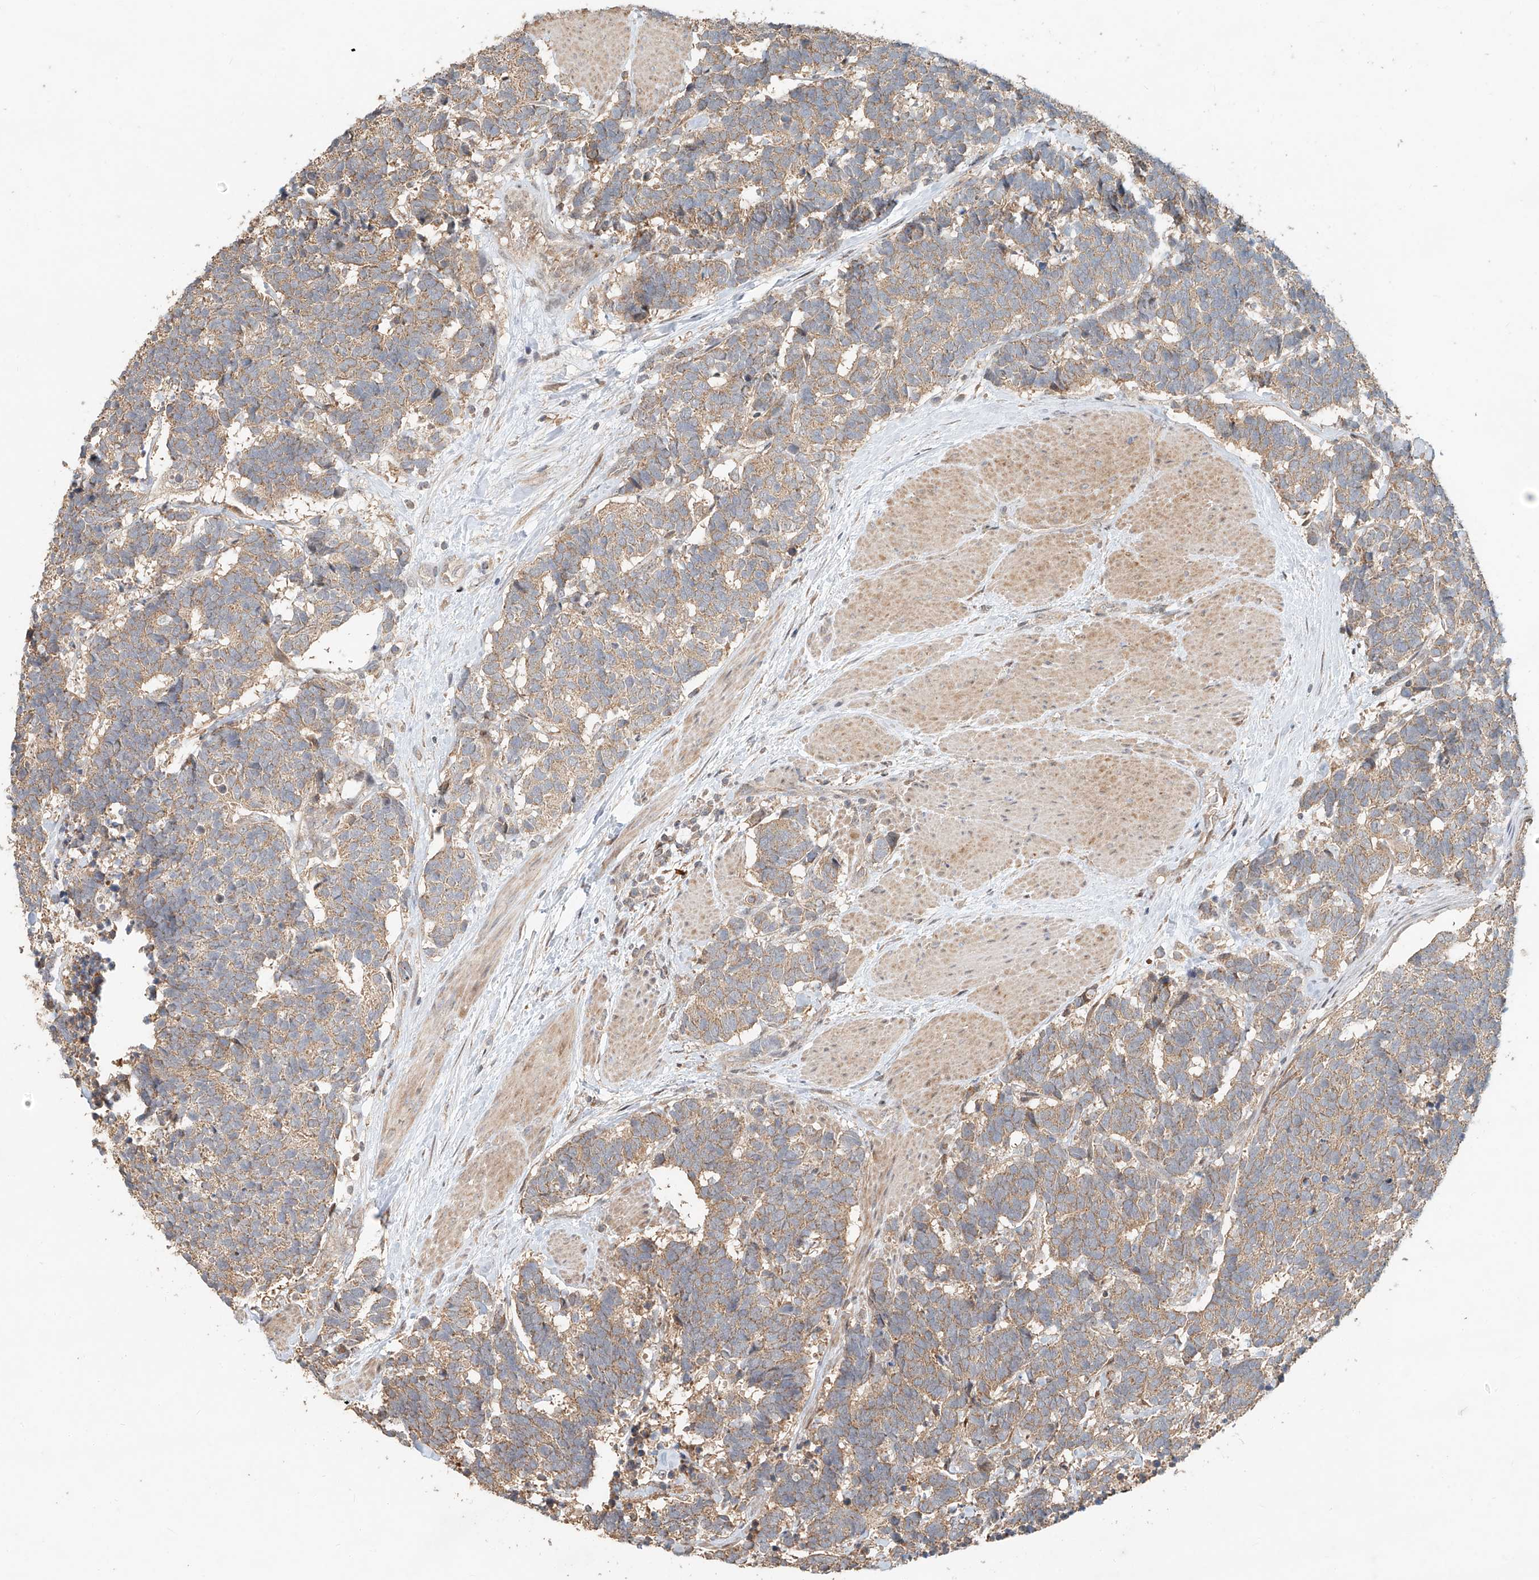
{"staining": {"intensity": "weak", "quantity": ">75%", "location": "cytoplasmic/membranous"}, "tissue": "carcinoid", "cell_type": "Tumor cells", "image_type": "cancer", "snomed": [{"axis": "morphology", "description": "Carcinoma, NOS"}, {"axis": "morphology", "description": "Carcinoid, malignant, NOS"}, {"axis": "topography", "description": "Urinary bladder"}], "caption": "An immunohistochemistry (IHC) image of tumor tissue is shown. Protein staining in brown shows weak cytoplasmic/membranous positivity in carcinoid within tumor cells. (IHC, brightfield microscopy, high magnification).", "gene": "TMEM61", "patient": {"sex": "male", "age": 57}}